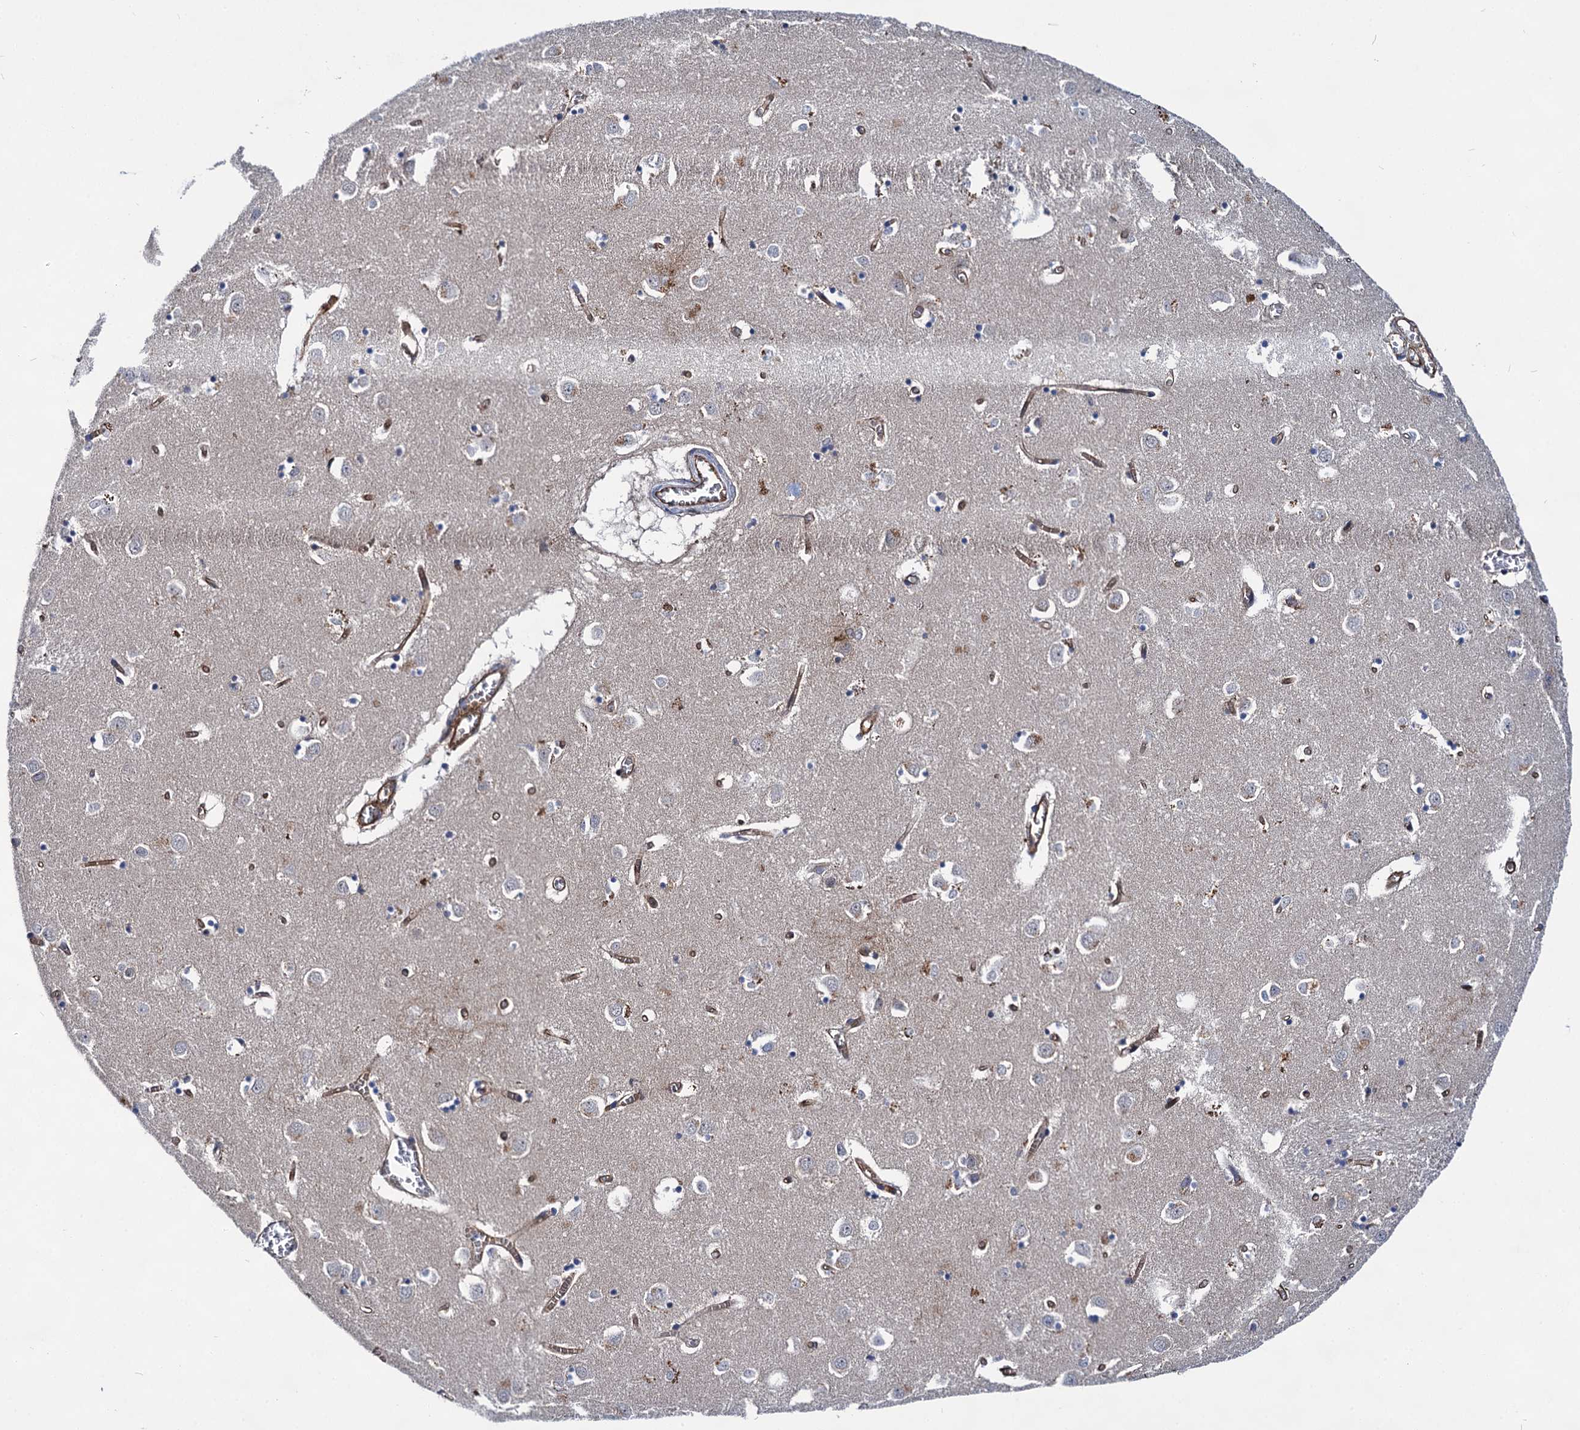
{"staining": {"intensity": "negative", "quantity": "none", "location": "none"}, "tissue": "caudate", "cell_type": "Glial cells", "image_type": "normal", "snomed": [{"axis": "morphology", "description": "Normal tissue, NOS"}, {"axis": "topography", "description": "Lateral ventricle wall"}], "caption": "High power microscopy histopathology image of an IHC image of benign caudate, revealing no significant positivity in glial cells.", "gene": "ABLIM1", "patient": {"sex": "male", "age": 70}}